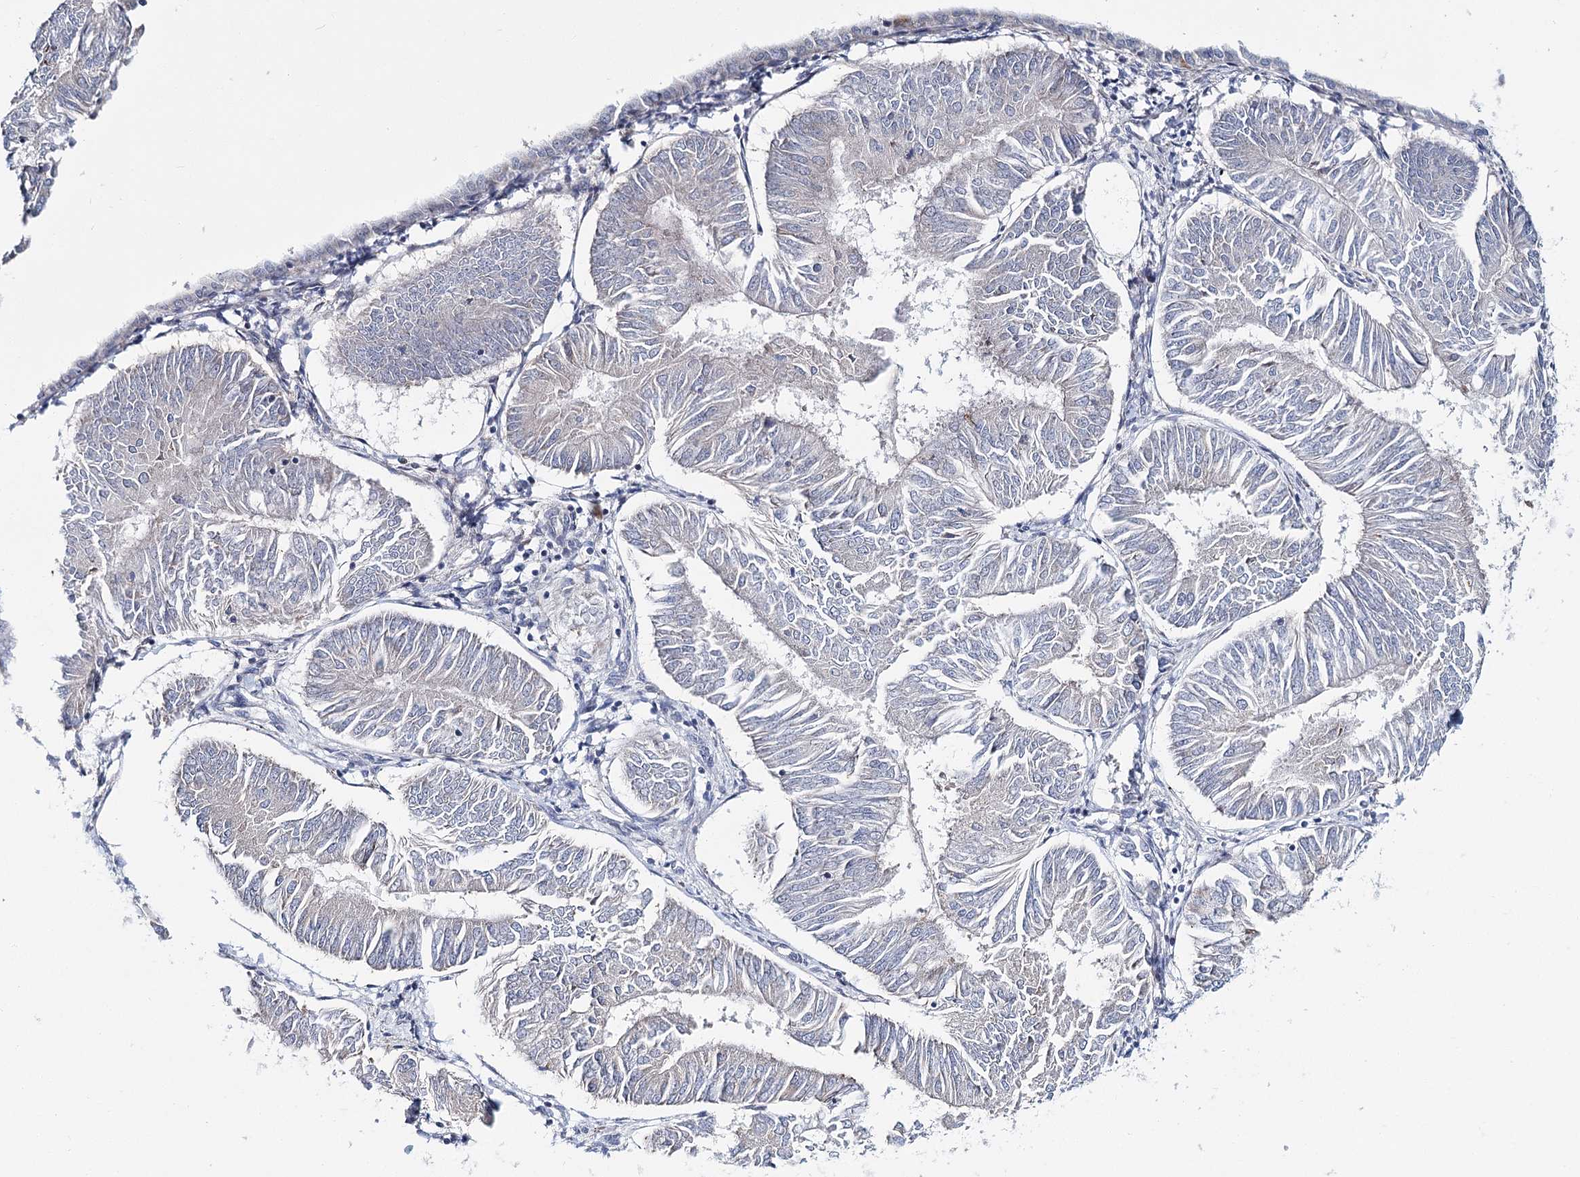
{"staining": {"intensity": "negative", "quantity": "none", "location": "none"}, "tissue": "endometrial cancer", "cell_type": "Tumor cells", "image_type": "cancer", "snomed": [{"axis": "morphology", "description": "Adenocarcinoma, NOS"}, {"axis": "topography", "description": "Endometrium"}], "caption": "Tumor cells are negative for protein expression in human endometrial adenocarcinoma.", "gene": "CPLANE1", "patient": {"sex": "female", "age": 58}}